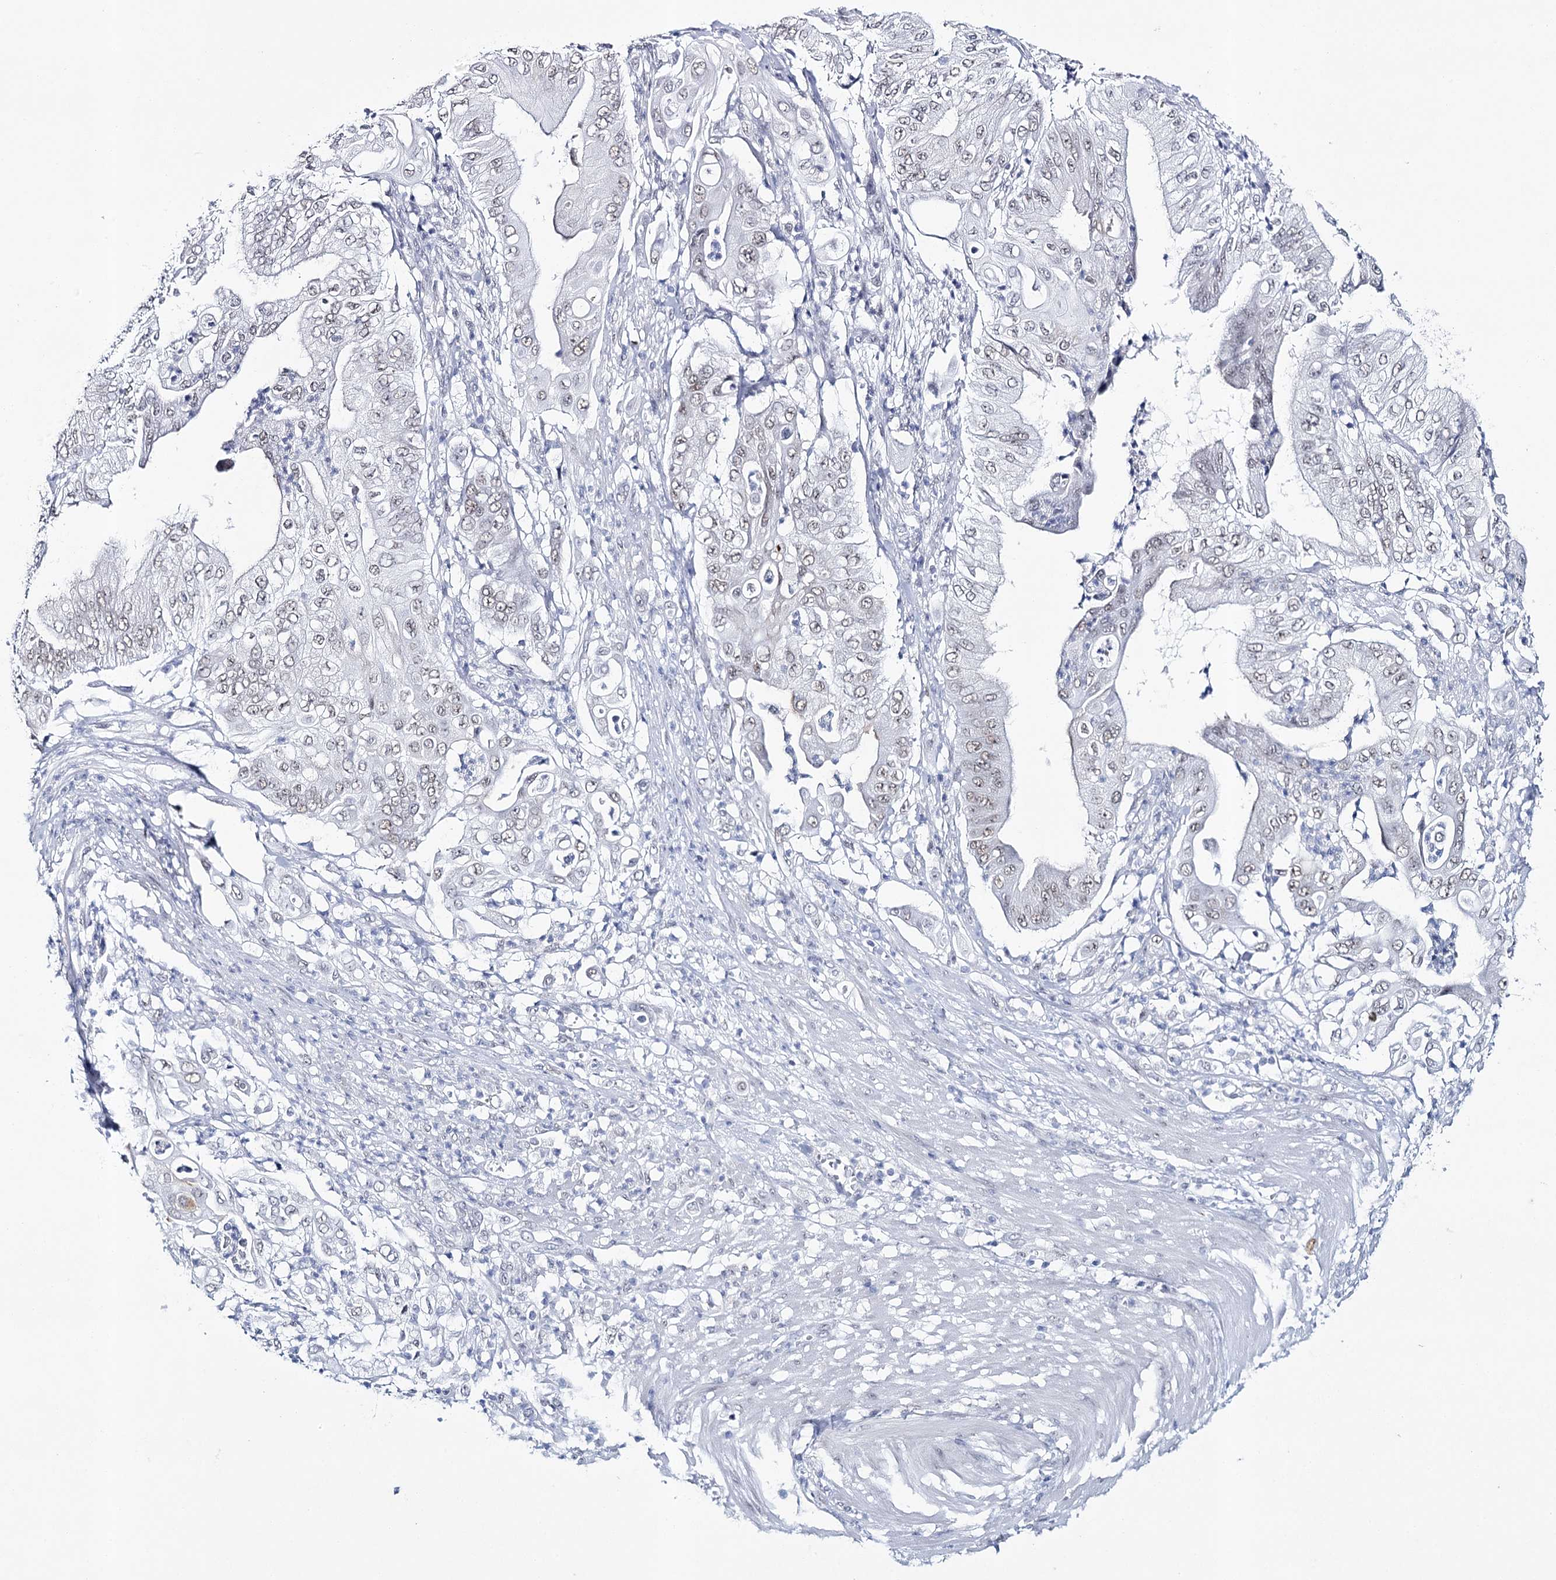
{"staining": {"intensity": "weak", "quantity": ">75%", "location": "nuclear"}, "tissue": "pancreatic cancer", "cell_type": "Tumor cells", "image_type": "cancer", "snomed": [{"axis": "morphology", "description": "Adenocarcinoma, NOS"}, {"axis": "topography", "description": "Pancreas"}], "caption": "This histopathology image reveals immunohistochemistry (IHC) staining of pancreatic cancer, with low weak nuclear staining in approximately >75% of tumor cells.", "gene": "ZC3H8", "patient": {"sex": "female", "age": 77}}